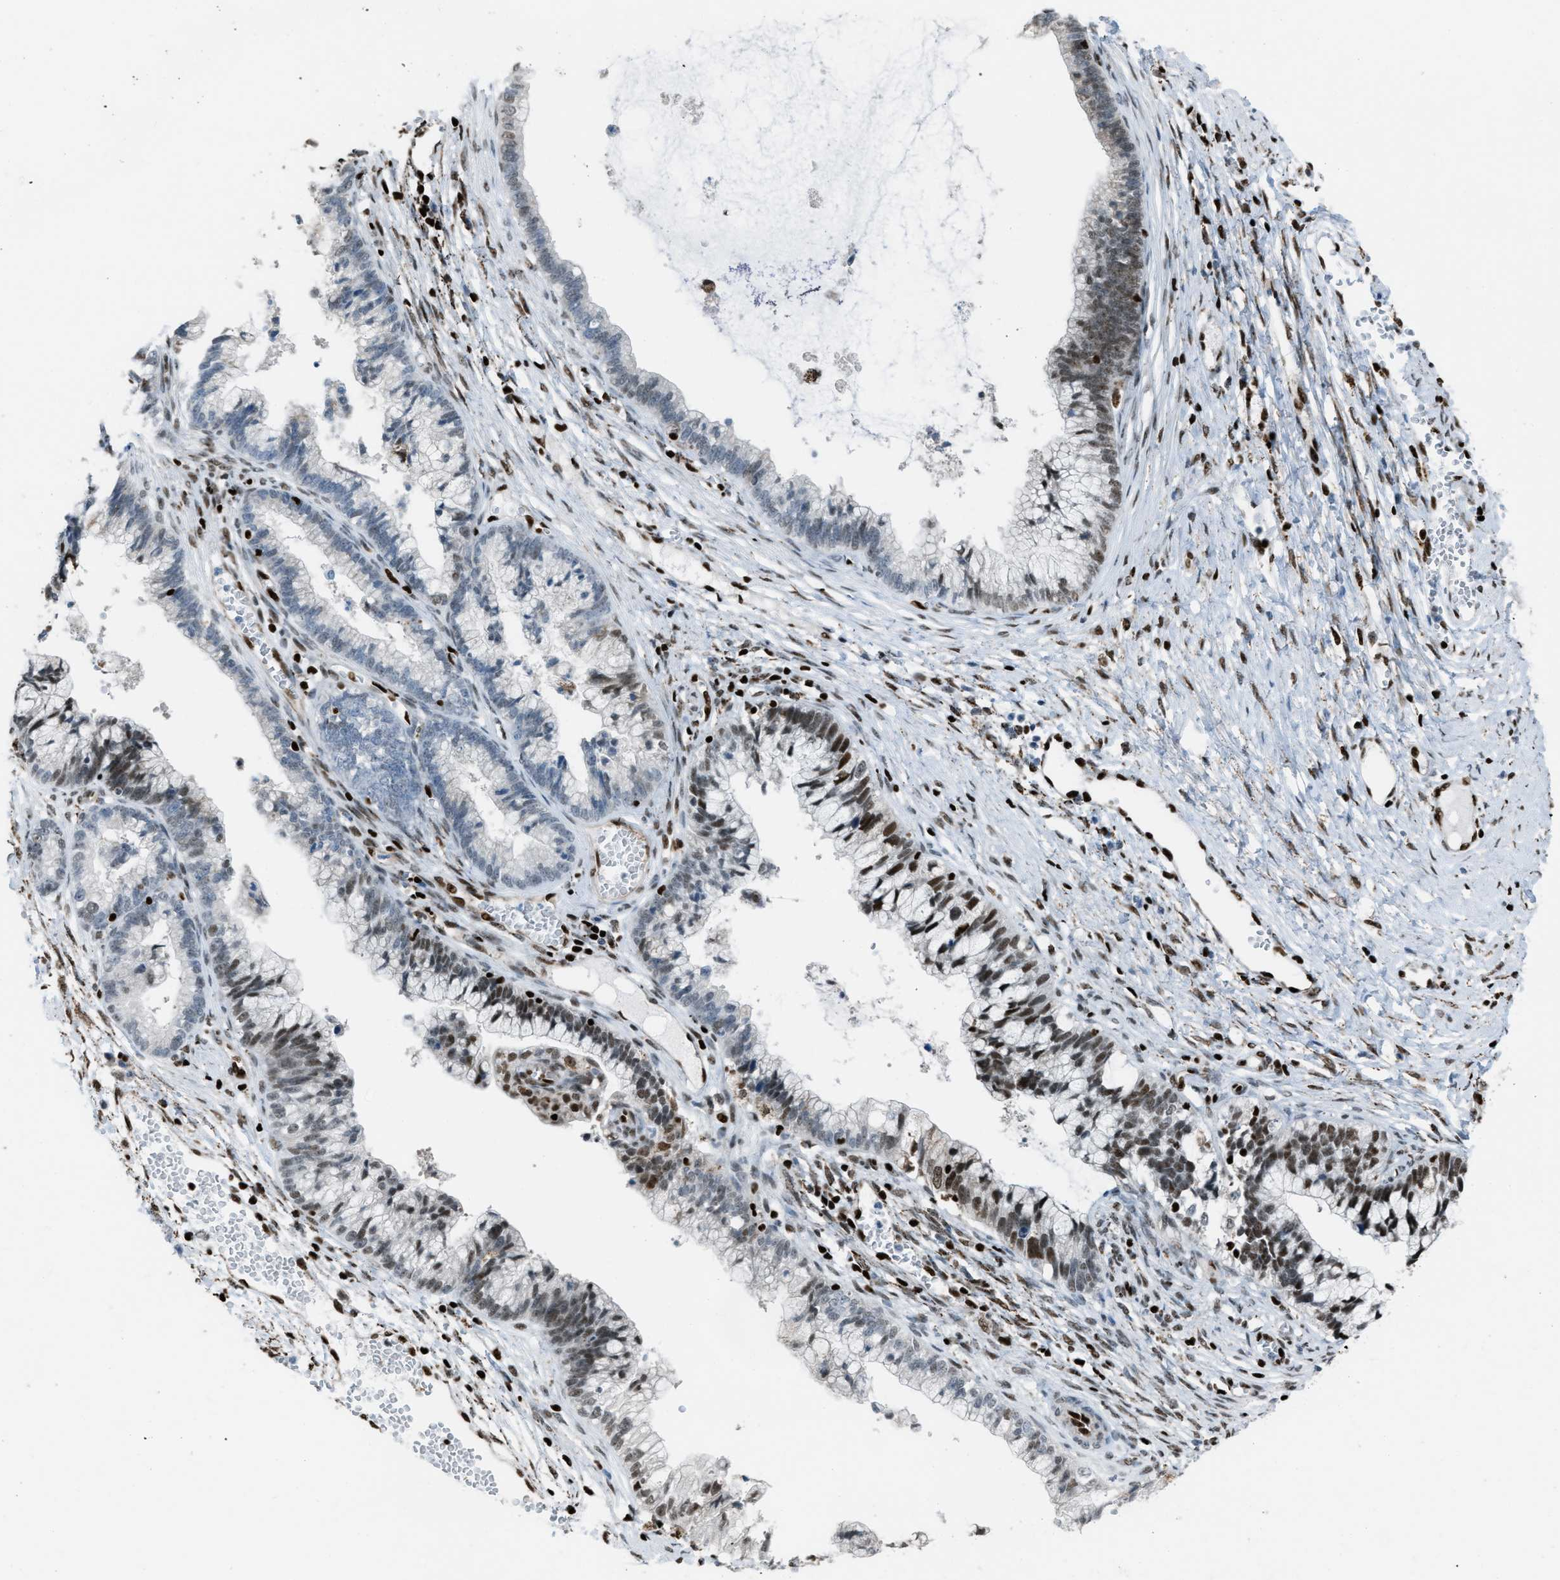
{"staining": {"intensity": "moderate", "quantity": ">75%", "location": "nuclear"}, "tissue": "cervical cancer", "cell_type": "Tumor cells", "image_type": "cancer", "snomed": [{"axis": "morphology", "description": "Adenocarcinoma, NOS"}, {"axis": "topography", "description": "Cervix"}], "caption": "IHC micrograph of neoplastic tissue: cervical cancer (adenocarcinoma) stained using immunohistochemistry displays medium levels of moderate protein expression localized specifically in the nuclear of tumor cells, appearing as a nuclear brown color.", "gene": "SLFN5", "patient": {"sex": "female", "age": 44}}